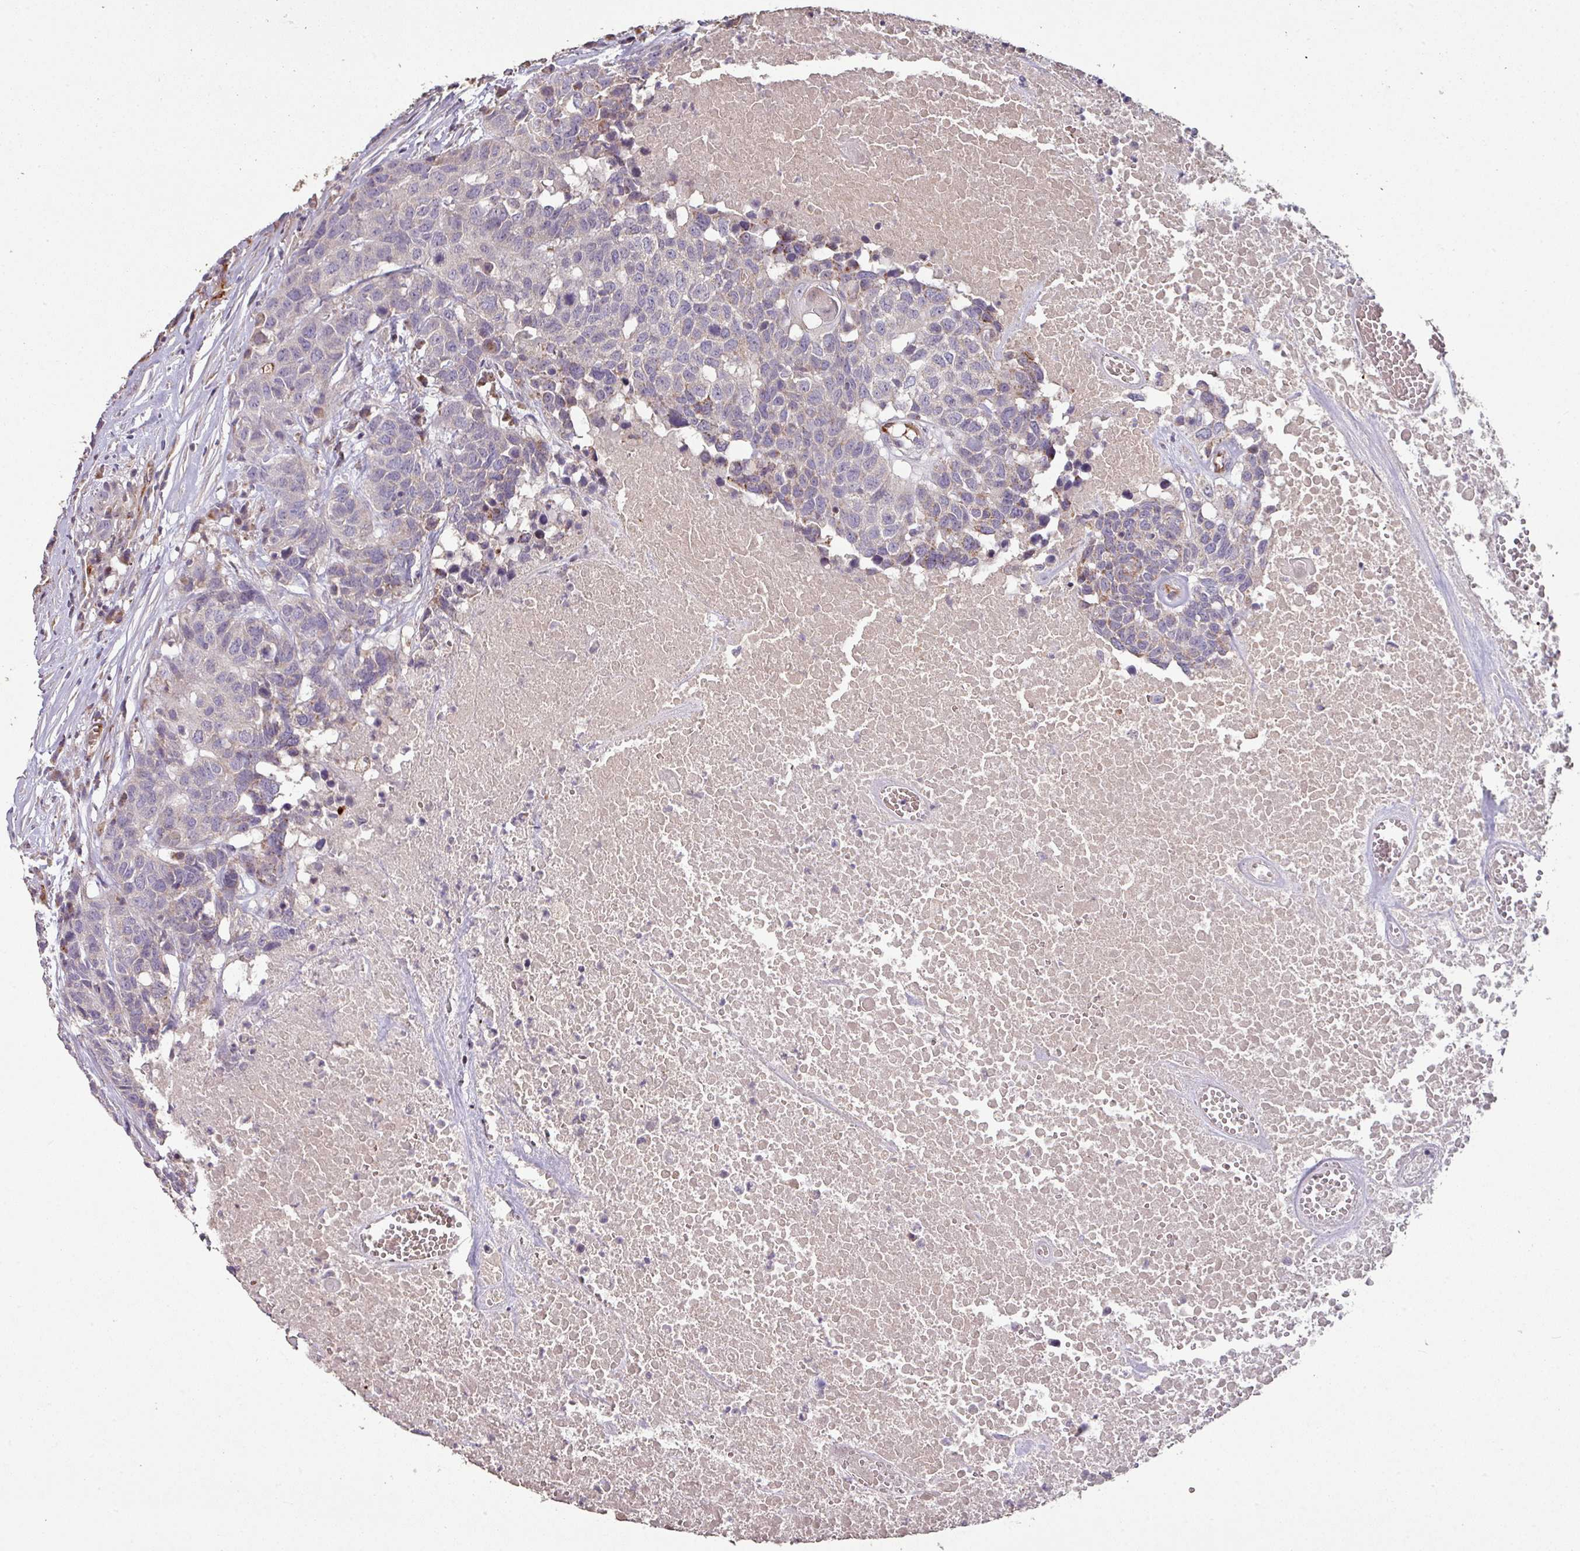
{"staining": {"intensity": "negative", "quantity": "none", "location": "none"}, "tissue": "head and neck cancer", "cell_type": "Tumor cells", "image_type": "cancer", "snomed": [{"axis": "morphology", "description": "Squamous cell carcinoma, NOS"}, {"axis": "topography", "description": "Head-Neck"}], "caption": "Immunohistochemistry (IHC) histopathology image of squamous cell carcinoma (head and neck) stained for a protein (brown), which reveals no staining in tumor cells.", "gene": "RPL23A", "patient": {"sex": "male", "age": 66}}